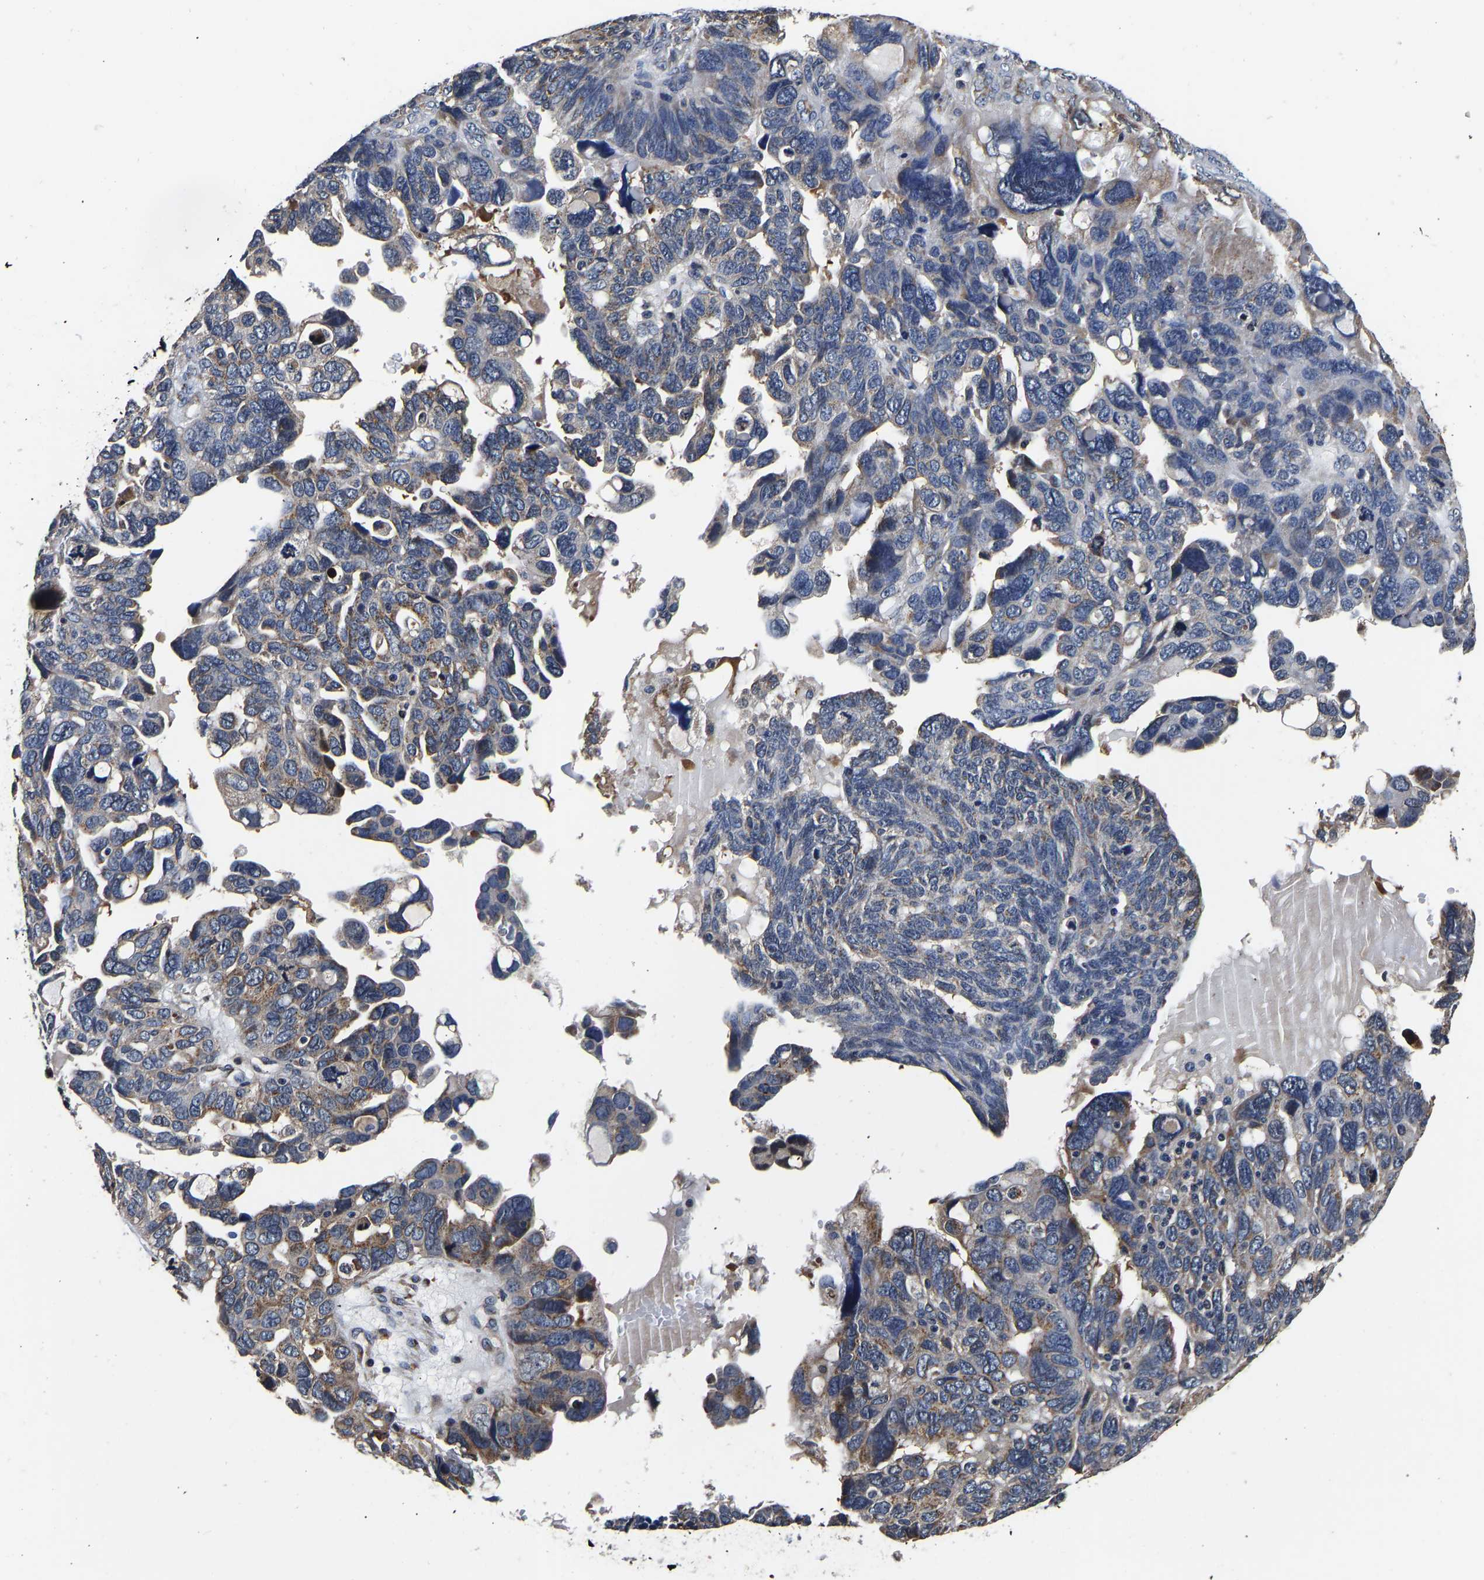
{"staining": {"intensity": "moderate", "quantity": "25%-75%", "location": "cytoplasmic/membranous"}, "tissue": "ovarian cancer", "cell_type": "Tumor cells", "image_type": "cancer", "snomed": [{"axis": "morphology", "description": "Cystadenocarcinoma, serous, NOS"}, {"axis": "topography", "description": "Ovary"}], "caption": "IHC histopathology image of neoplastic tissue: human ovarian cancer stained using immunohistochemistry (IHC) displays medium levels of moderate protein expression localized specifically in the cytoplasmic/membranous of tumor cells, appearing as a cytoplasmic/membranous brown color.", "gene": "RABAC1", "patient": {"sex": "female", "age": 79}}